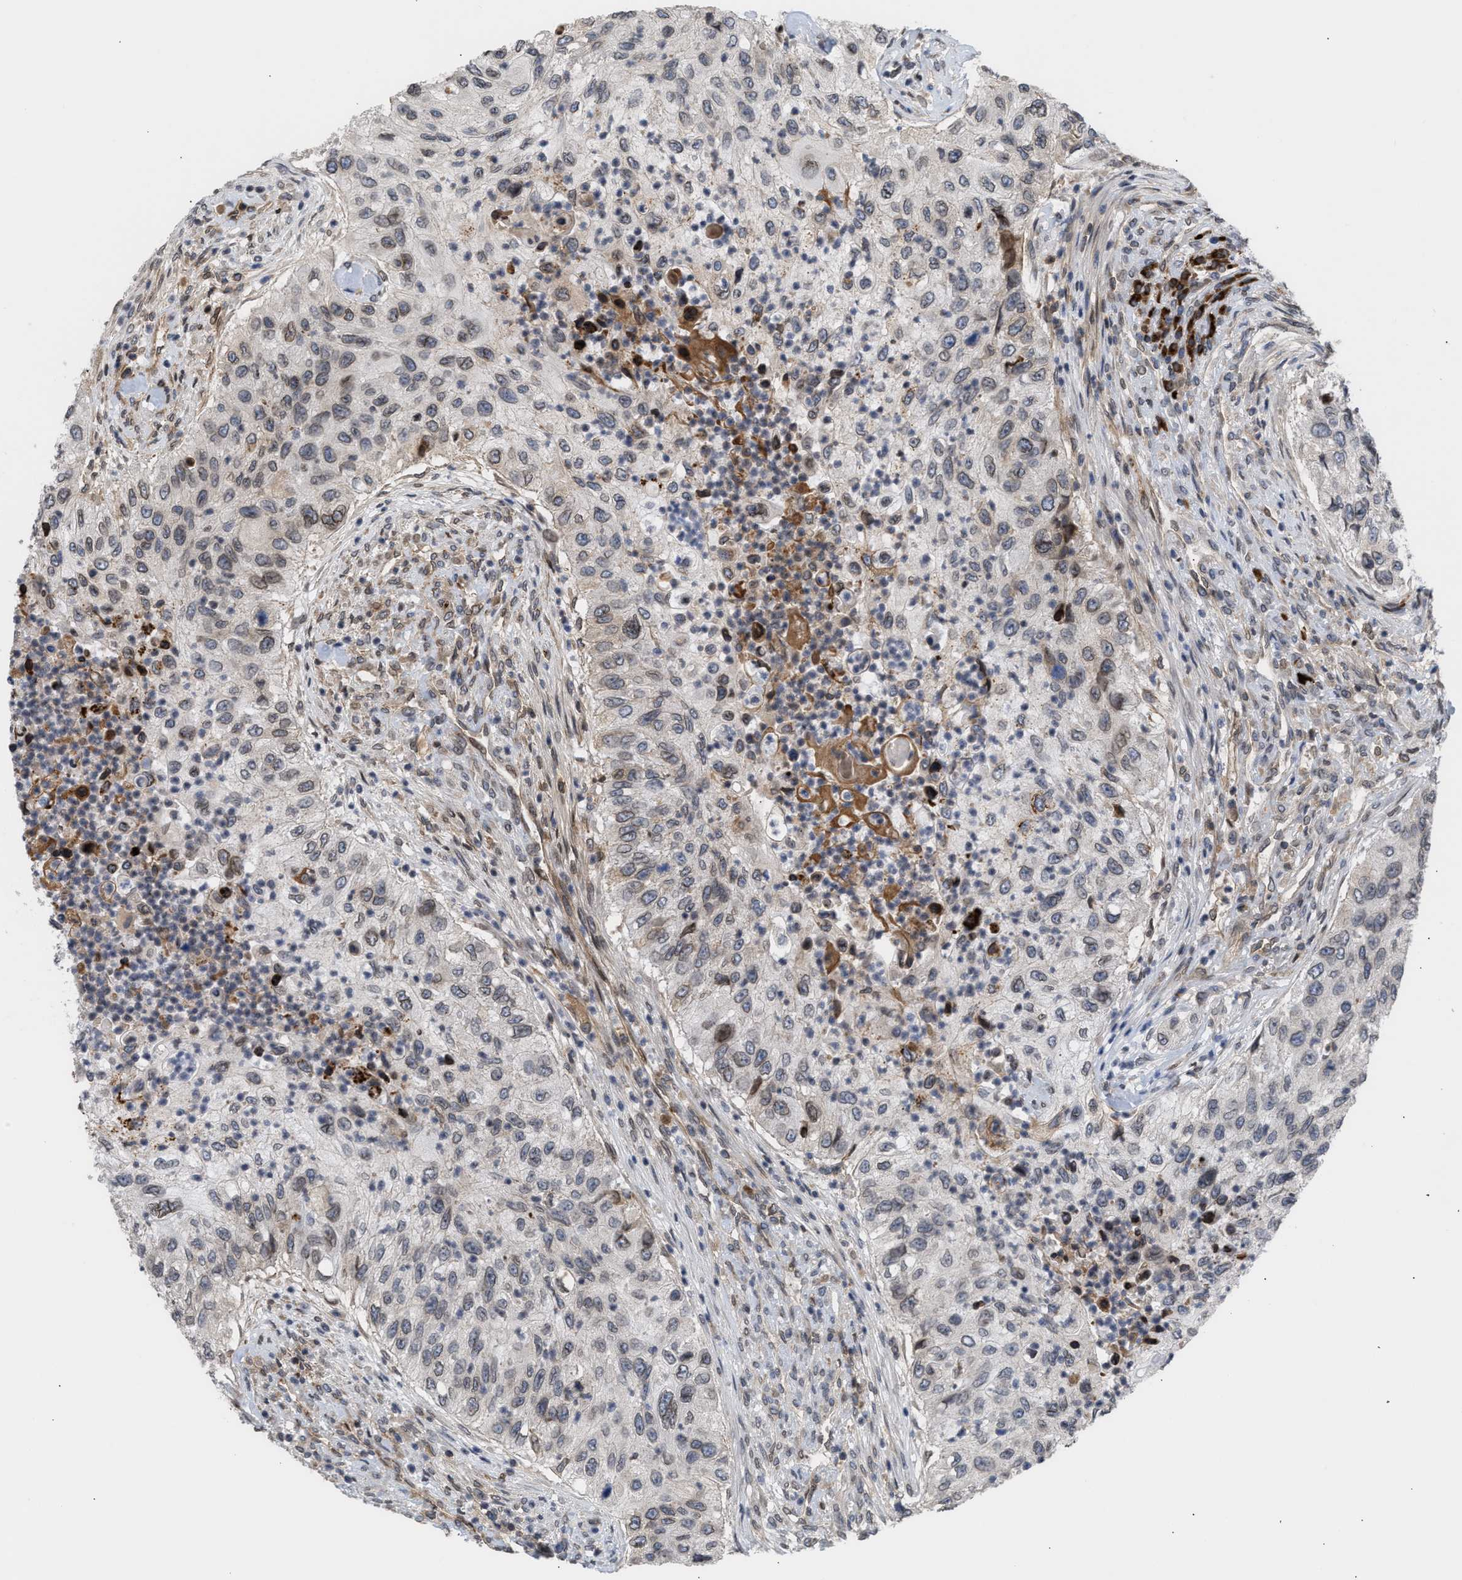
{"staining": {"intensity": "negative", "quantity": "none", "location": "none"}, "tissue": "urothelial cancer", "cell_type": "Tumor cells", "image_type": "cancer", "snomed": [{"axis": "morphology", "description": "Urothelial carcinoma, High grade"}, {"axis": "topography", "description": "Urinary bladder"}], "caption": "Immunohistochemistry micrograph of human urothelial cancer stained for a protein (brown), which demonstrates no expression in tumor cells.", "gene": "NUP62", "patient": {"sex": "female", "age": 60}}